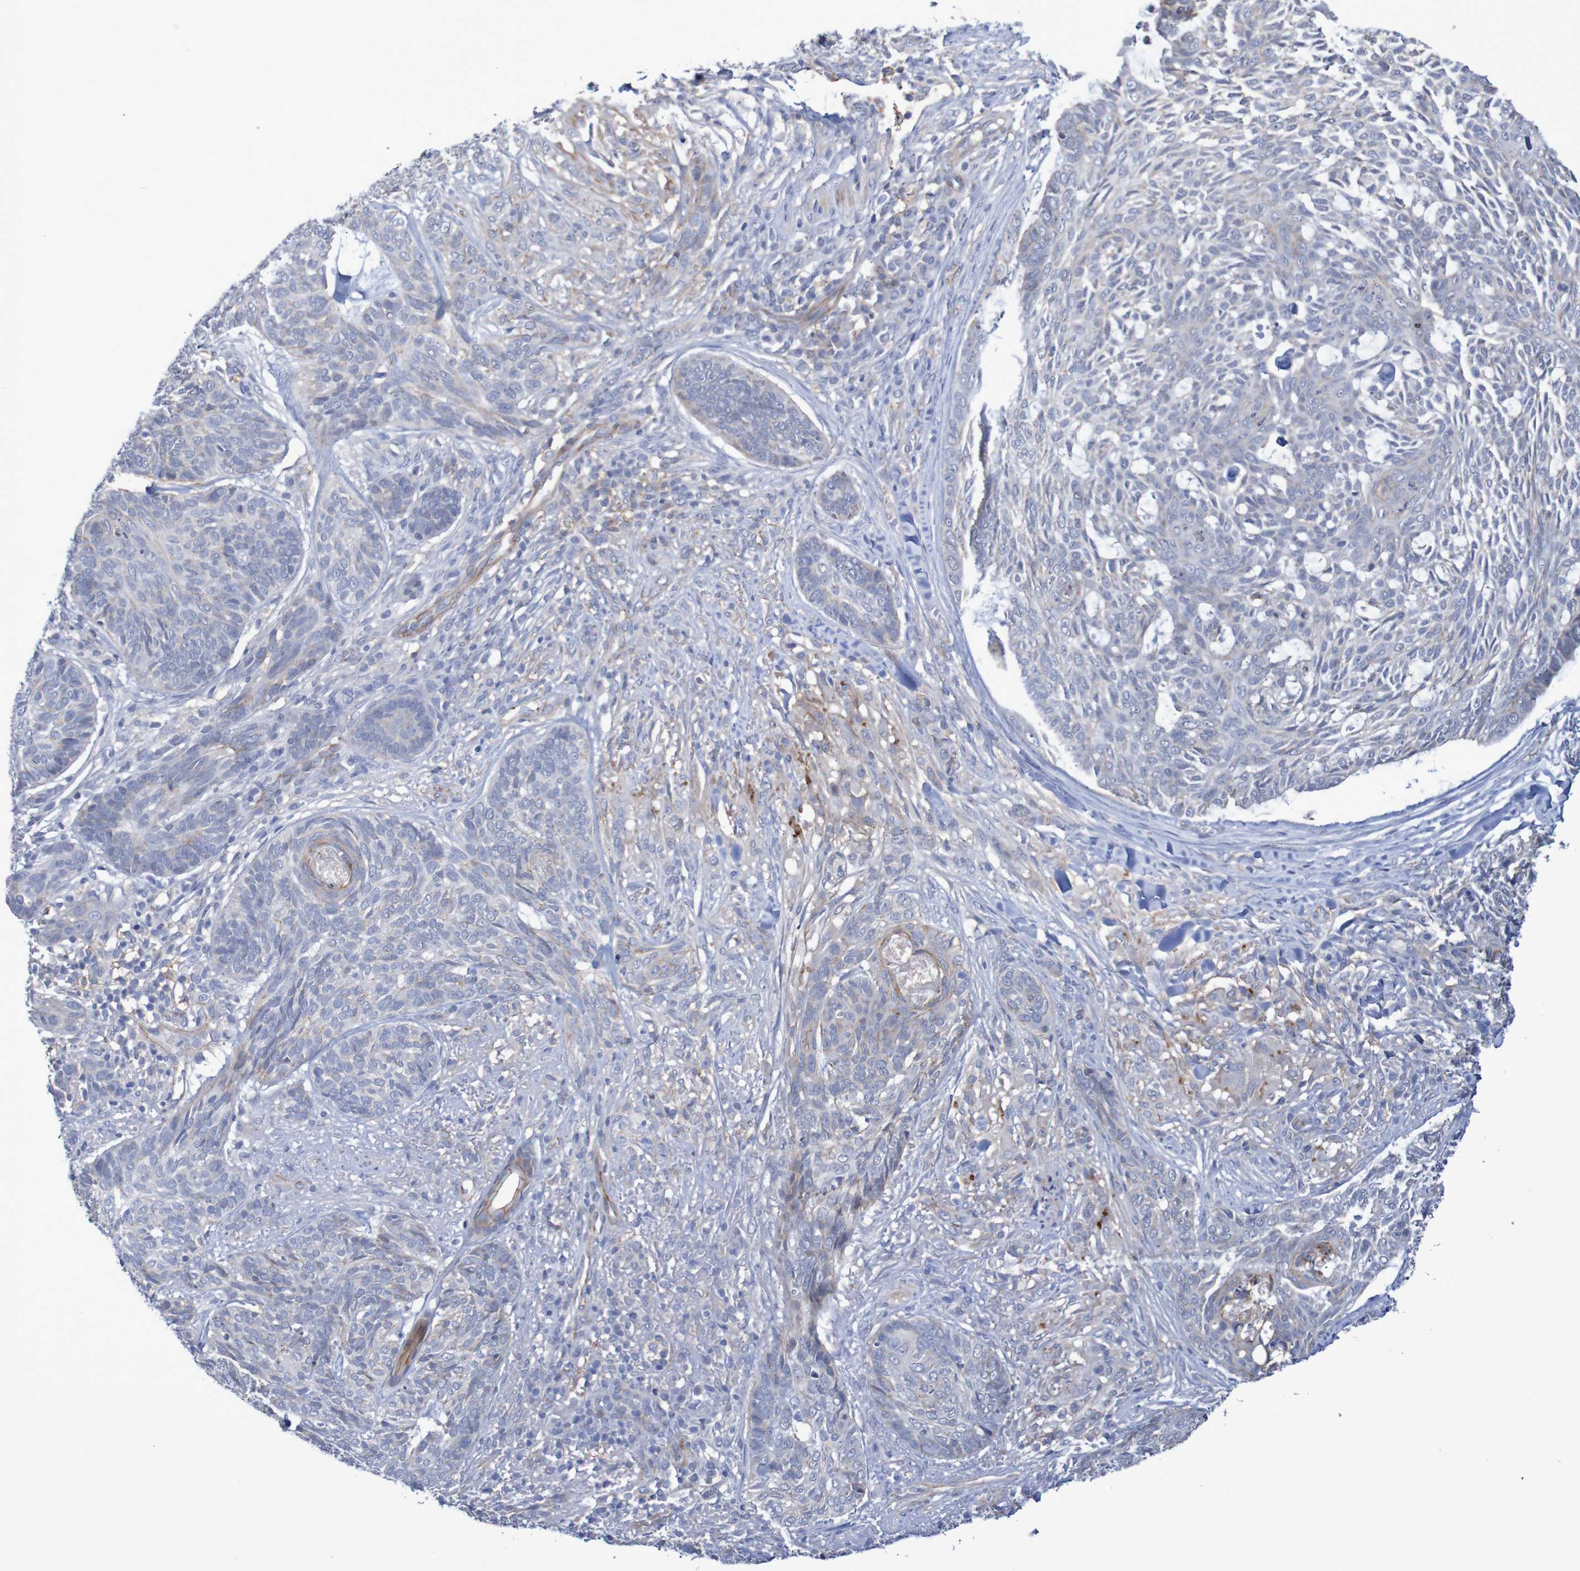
{"staining": {"intensity": "negative", "quantity": "none", "location": "none"}, "tissue": "skin cancer", "cell_type": "Tumor cells", "image_type": "cancer", "snomed": [{"axis": "morphology", "description": "Basal cell carcinoma"}, {"axis": "topography", "description": "Skin"}], "caption": "High power microscopy photomicrograph of an IHC histopathology image of basal cell carcinoma (skin), revealing no significant expression in tumor cells.", "gene": "NECTIN2", "patient": {"sex": "male", "age": 43}}